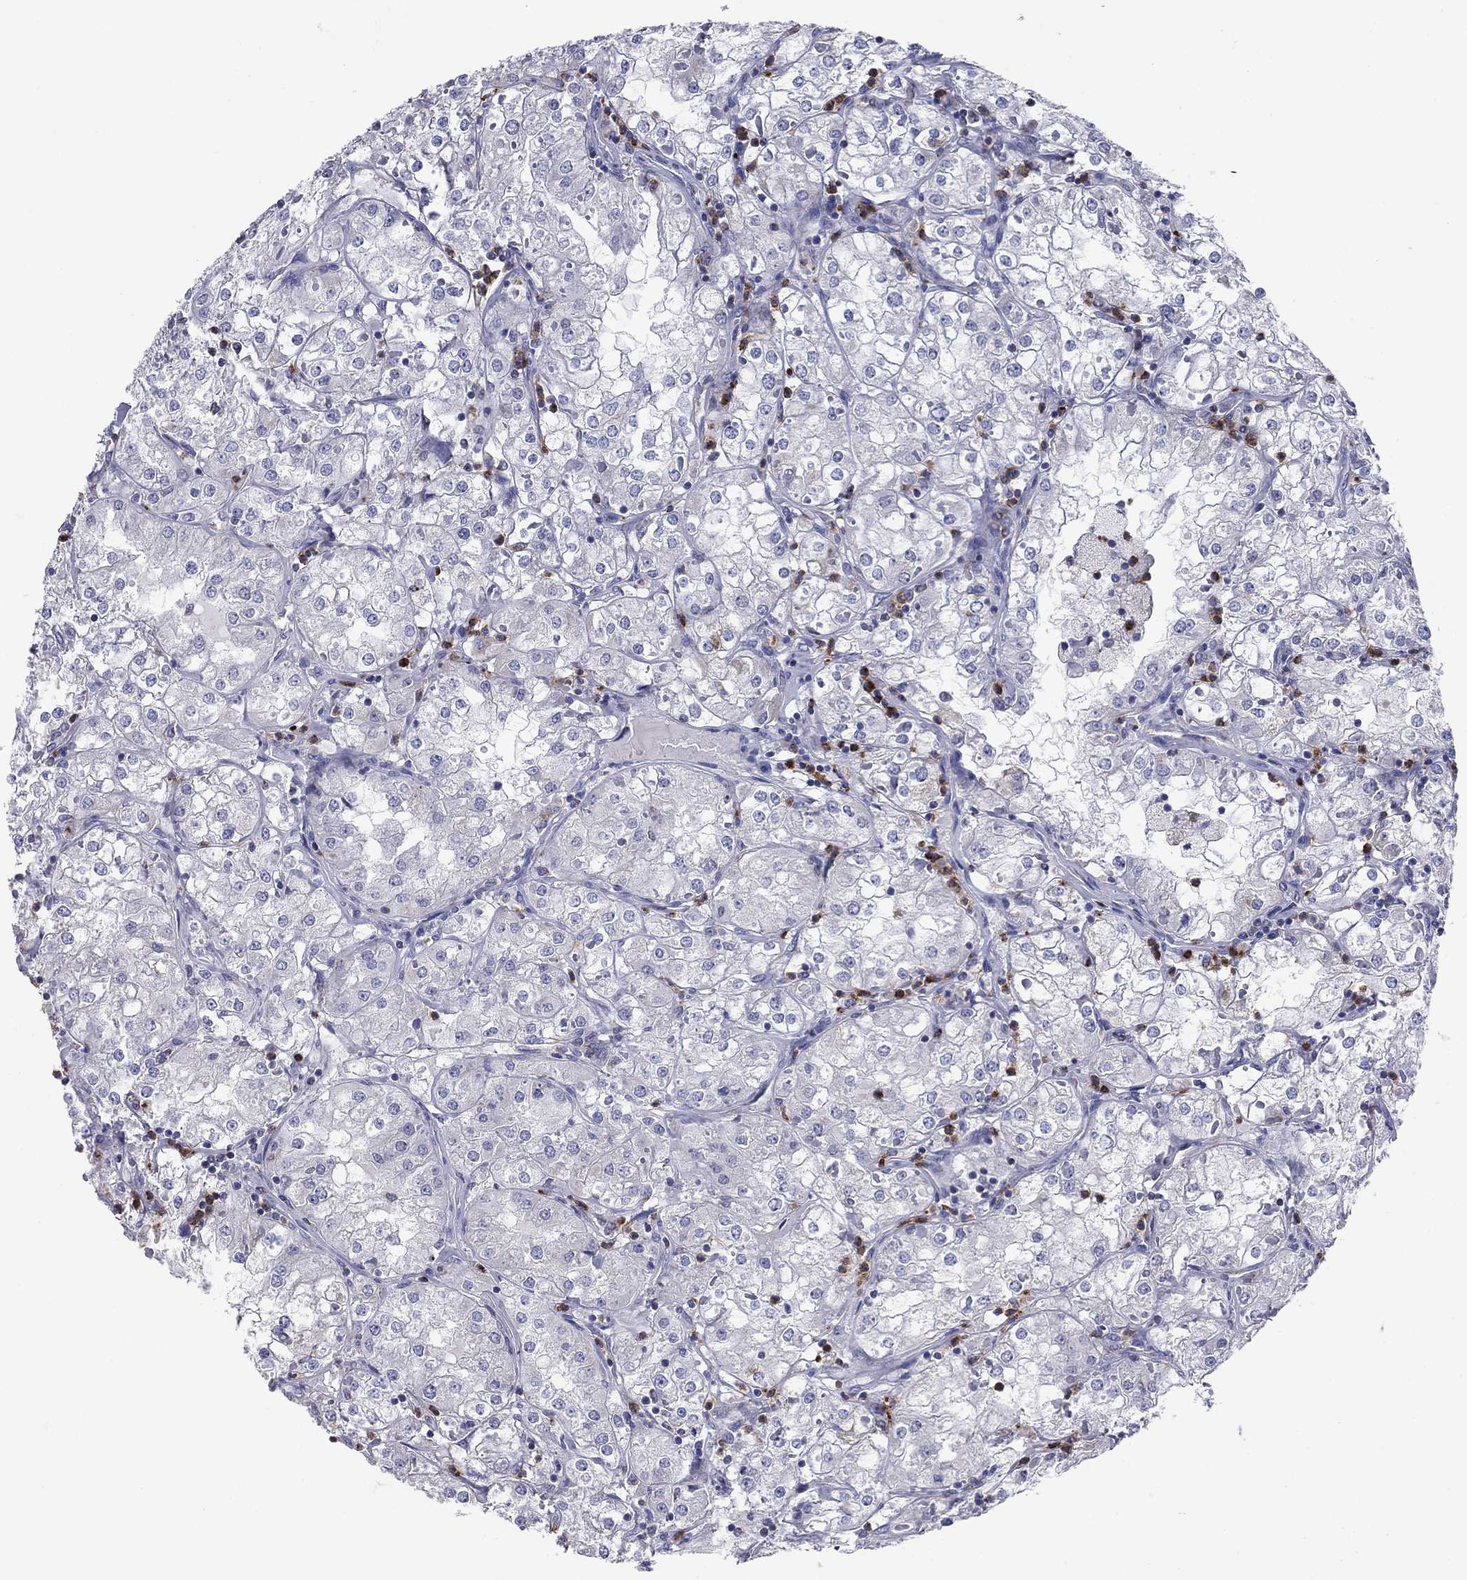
{"staining": {"intensity": "weak", "quantity": "<25%", "location": "cytoplasmic/membranous"}, "tissue": "renal cancer", "cell_type": "Tumor cells", "image_type": "cancer", "snomed": [{"axis": "morphology", "description": "Adenocarcinoma, NOS"}, {"axis": "topography", "description": "Kidney"}], "caption": "Tumor cells show no significant protein expression in adenocarcinoma (renal).", "gene": "NDUFA4L2", "patient": {"sex": "male", "age": 77}}